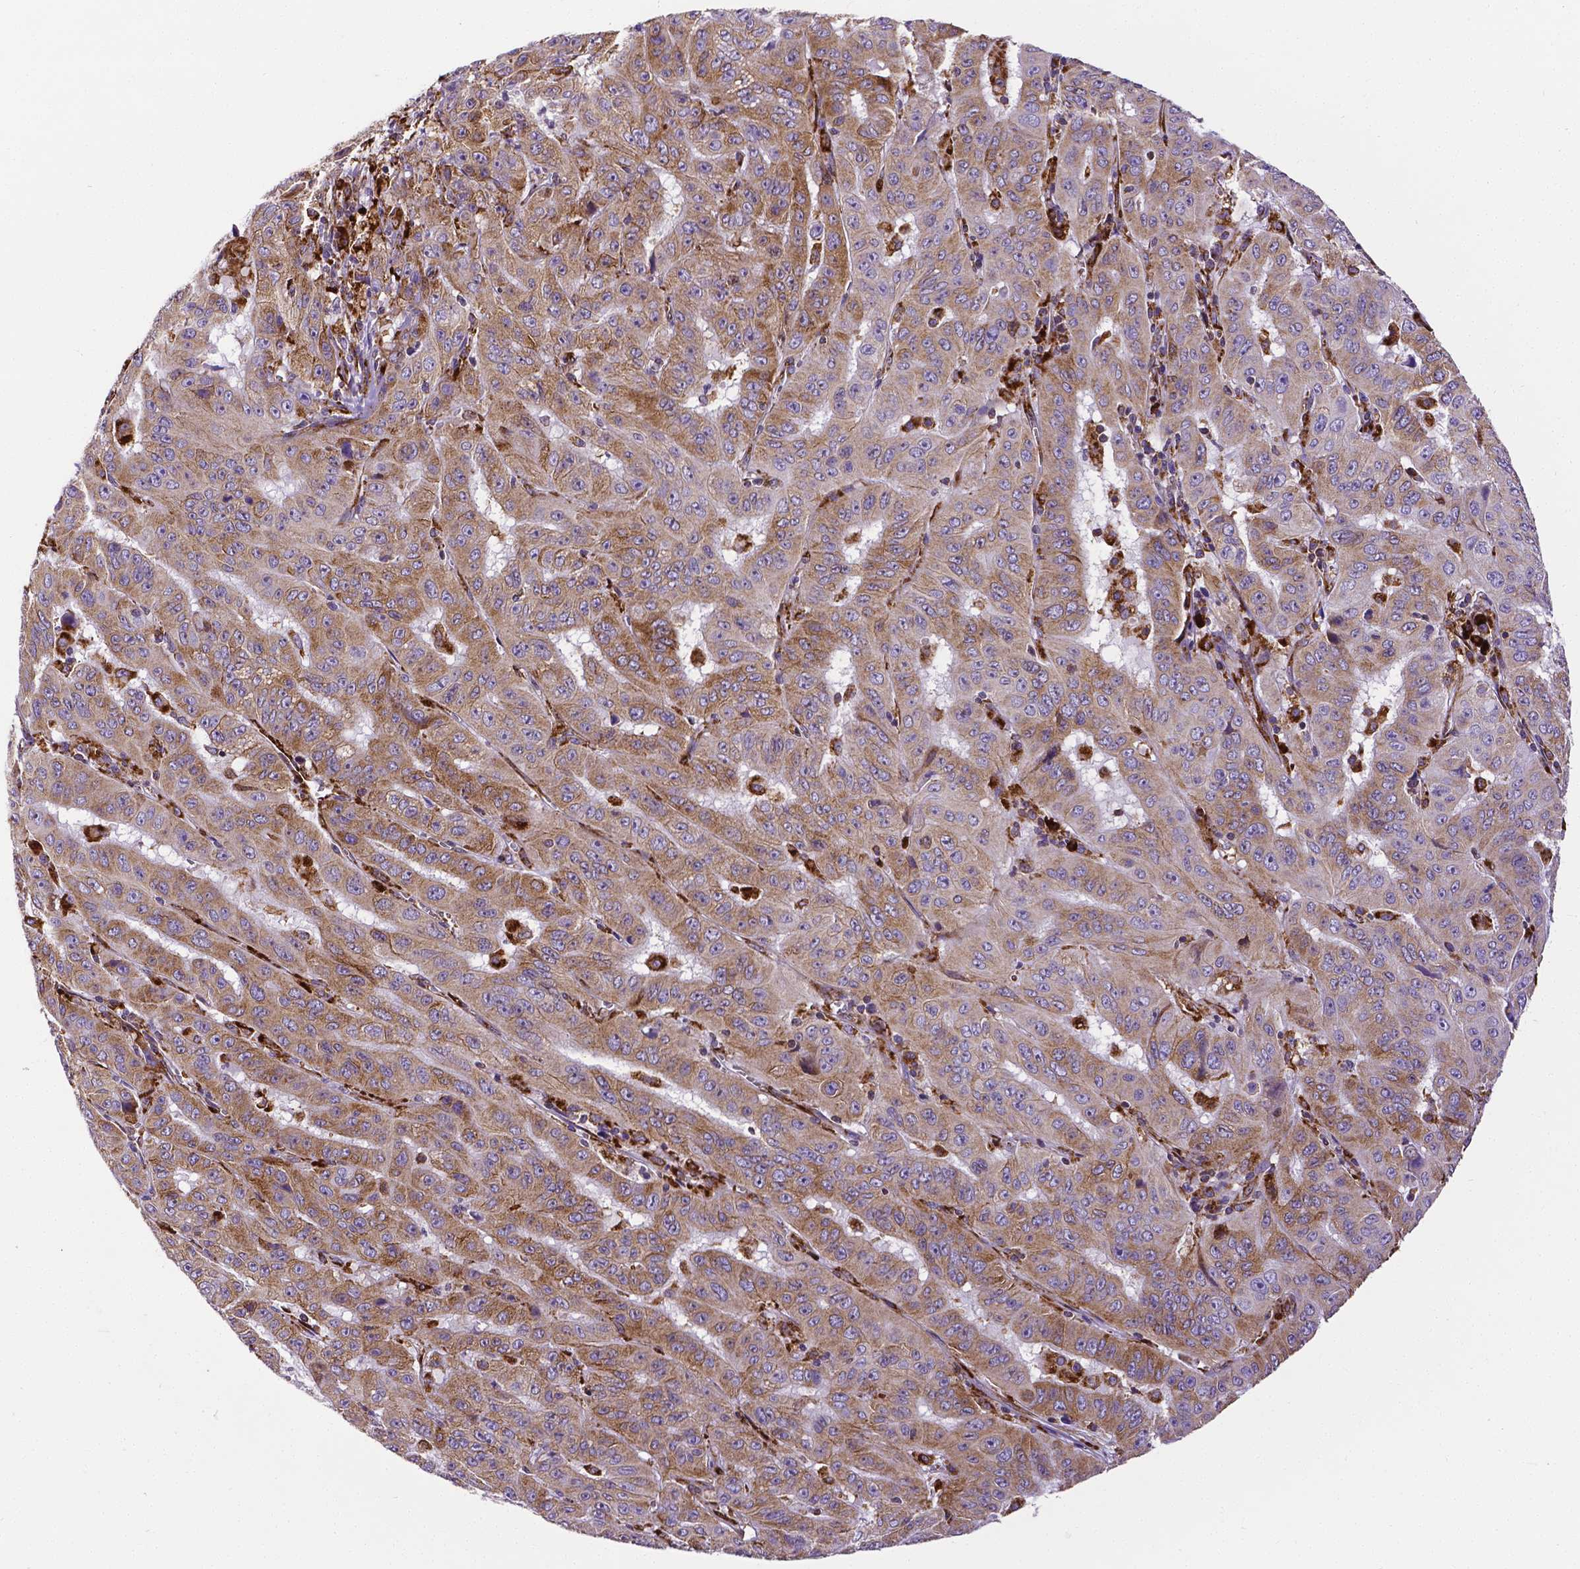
{"staining": {"intensity": "moderate", "quantity": ">75%", "location": "cytoplasmic/membranous"}, "tissue": "pancreatic cancer", "cell_type": "Tumor cells", "image_type": "cancer", "snomed": [{"axis": "morphology", "description": "Adenocarcinoma, NOS"}, {"axis": "topography", "description": "Pancreas"}], "caption": "Immunohistochemistry (DAB) staining of human adenocarcinoma (pancreatic) reveals moderate cytoplasmic/membranous protein expression in approximately >75% of tumor cells. The protein of interest is stained brown, and the nuclei are stained in blue (DAB IHC with brightfield microscopy, high magnification).", "gene": "MTDH", "patient": {"sex": "male", "age": 63}}